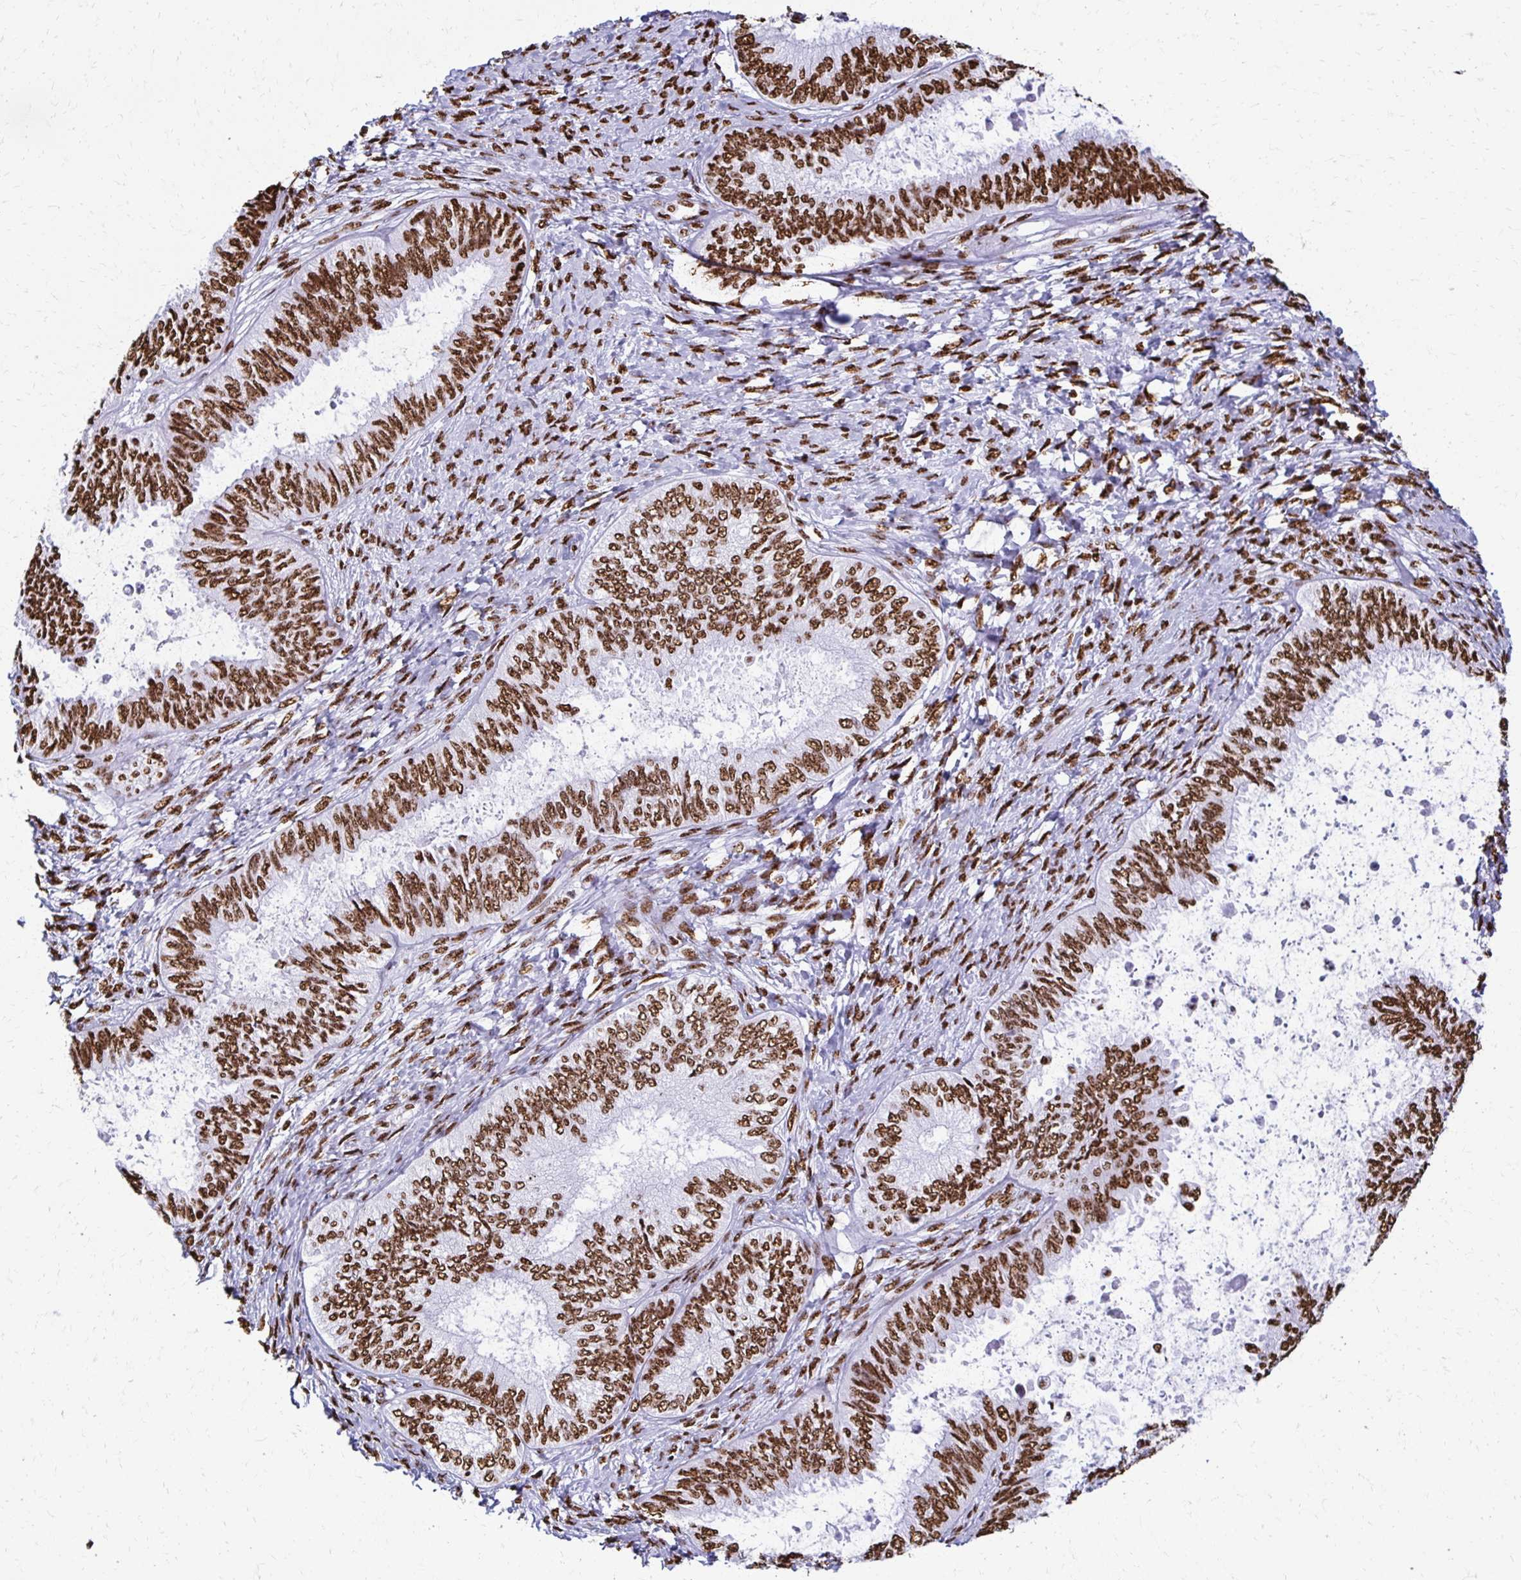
{"staining": {"intensity": "strong", "quantity": ">75%", "location": "nuclear"}, "tissue": "ovarian cancer", "cell_type": "Tumor cells", "image_type": "cancer", "snomed": [{"axis": "morphology", "description": "Carcinoma, endometroid"}, {"axis": "topography", "description": "Ovary"}], "caption": "Immunohistochemical staining of ovarian cancer demonstrates high levels of strong nuclear protein staining in about >75% of tumor cells.", "gene": "NONO", "patient": {"sex": "female", "age": 70}}